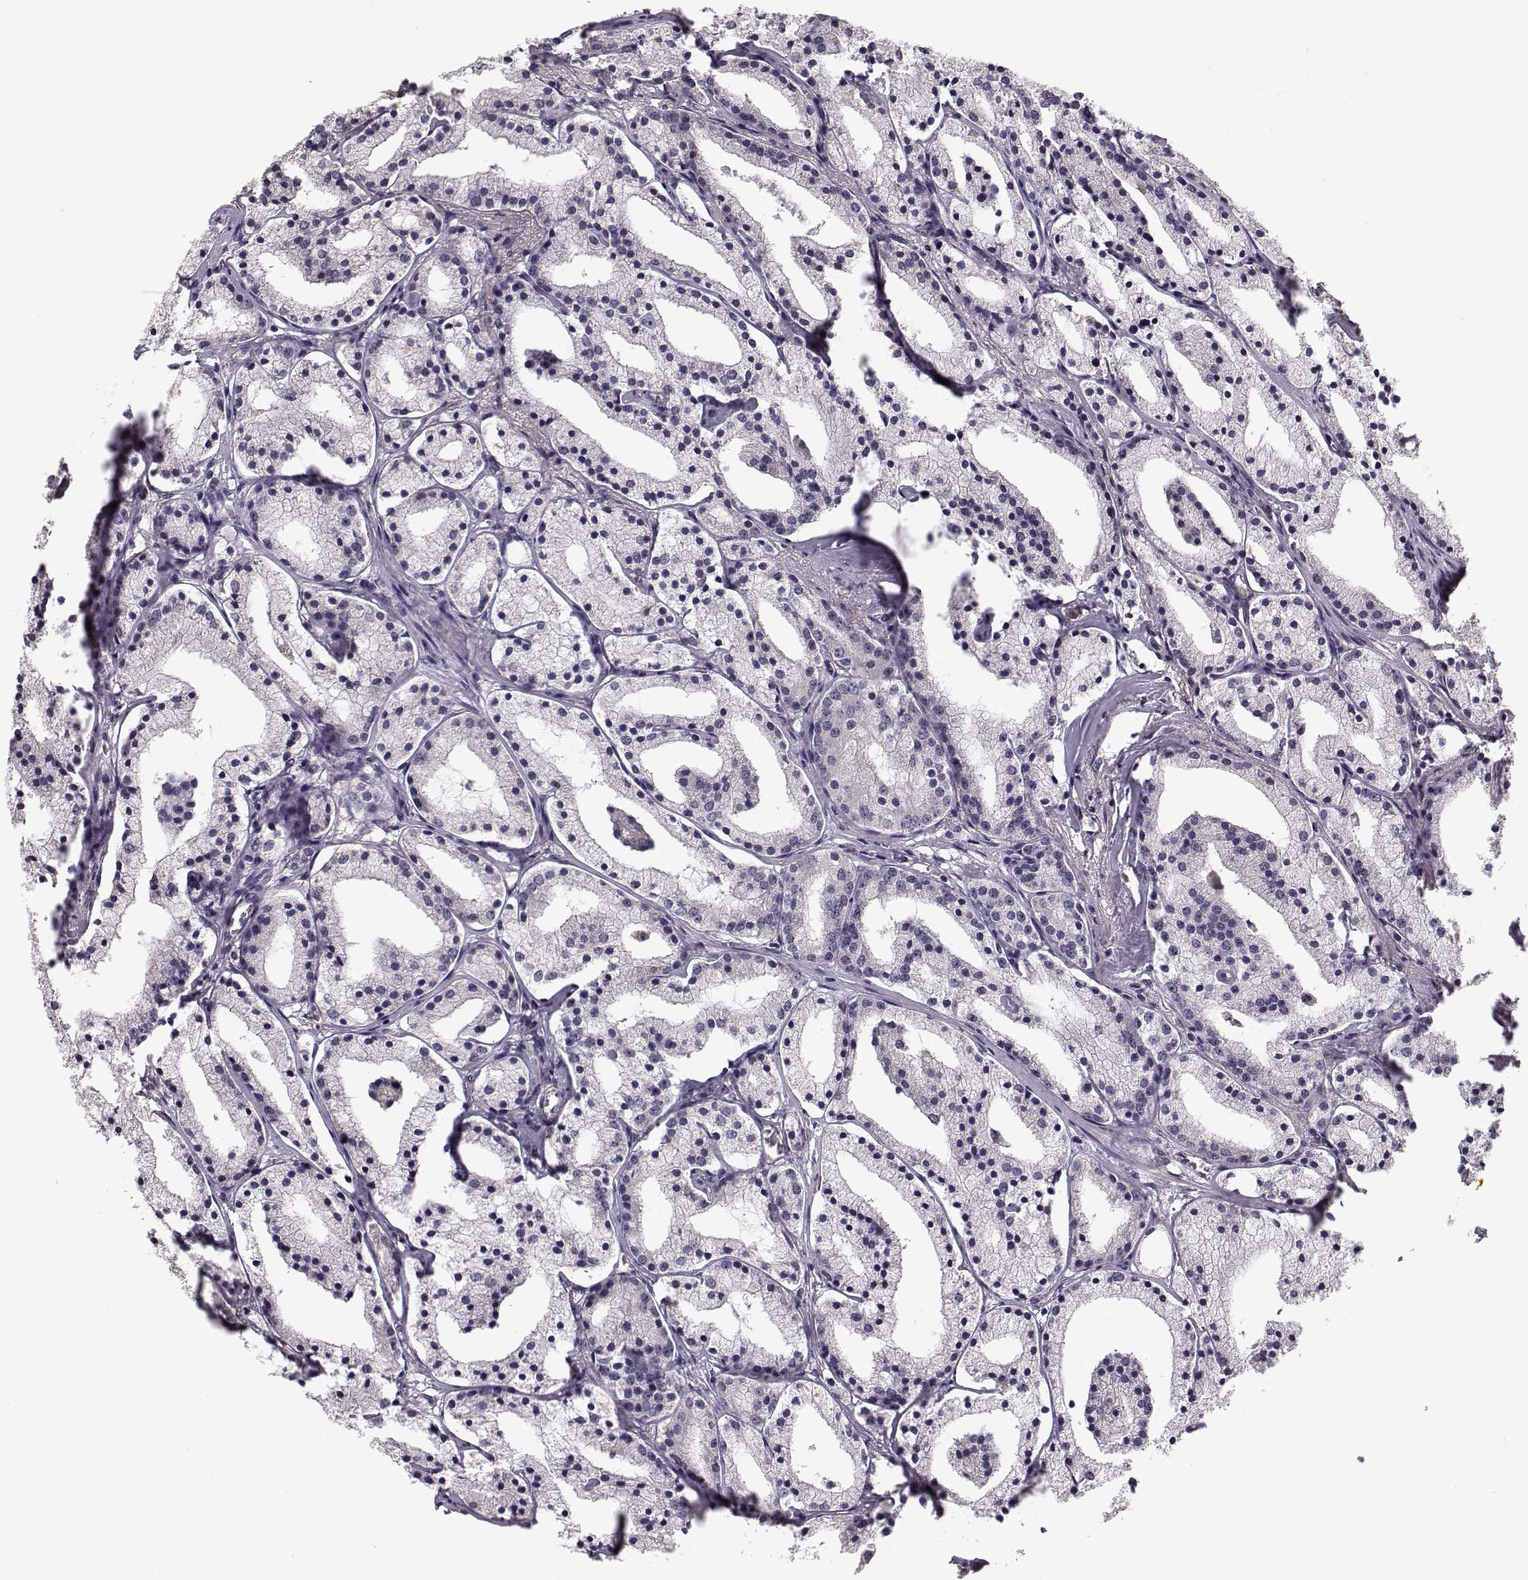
{"staining": {"intensity": "negative", "quantity": "none", "location": "none"}, "tissue": "prostate cancer", "cell_type": "Tumor cells", "image_type": "cancer", "snomed": [{"axis": "morphology", "description": "Adenocarcinoma, NOS"}, {"axis": "topography", "description": "Prostate"}], "caption": "DAB (3,3'-diaminobenzidine) immunohistochemical staining of human adenocarcinoma (prostate) displays no significant staining in tumor cells.", "gene": "PLEKHG3", "patient": {"sex": "male", "age": 69}}